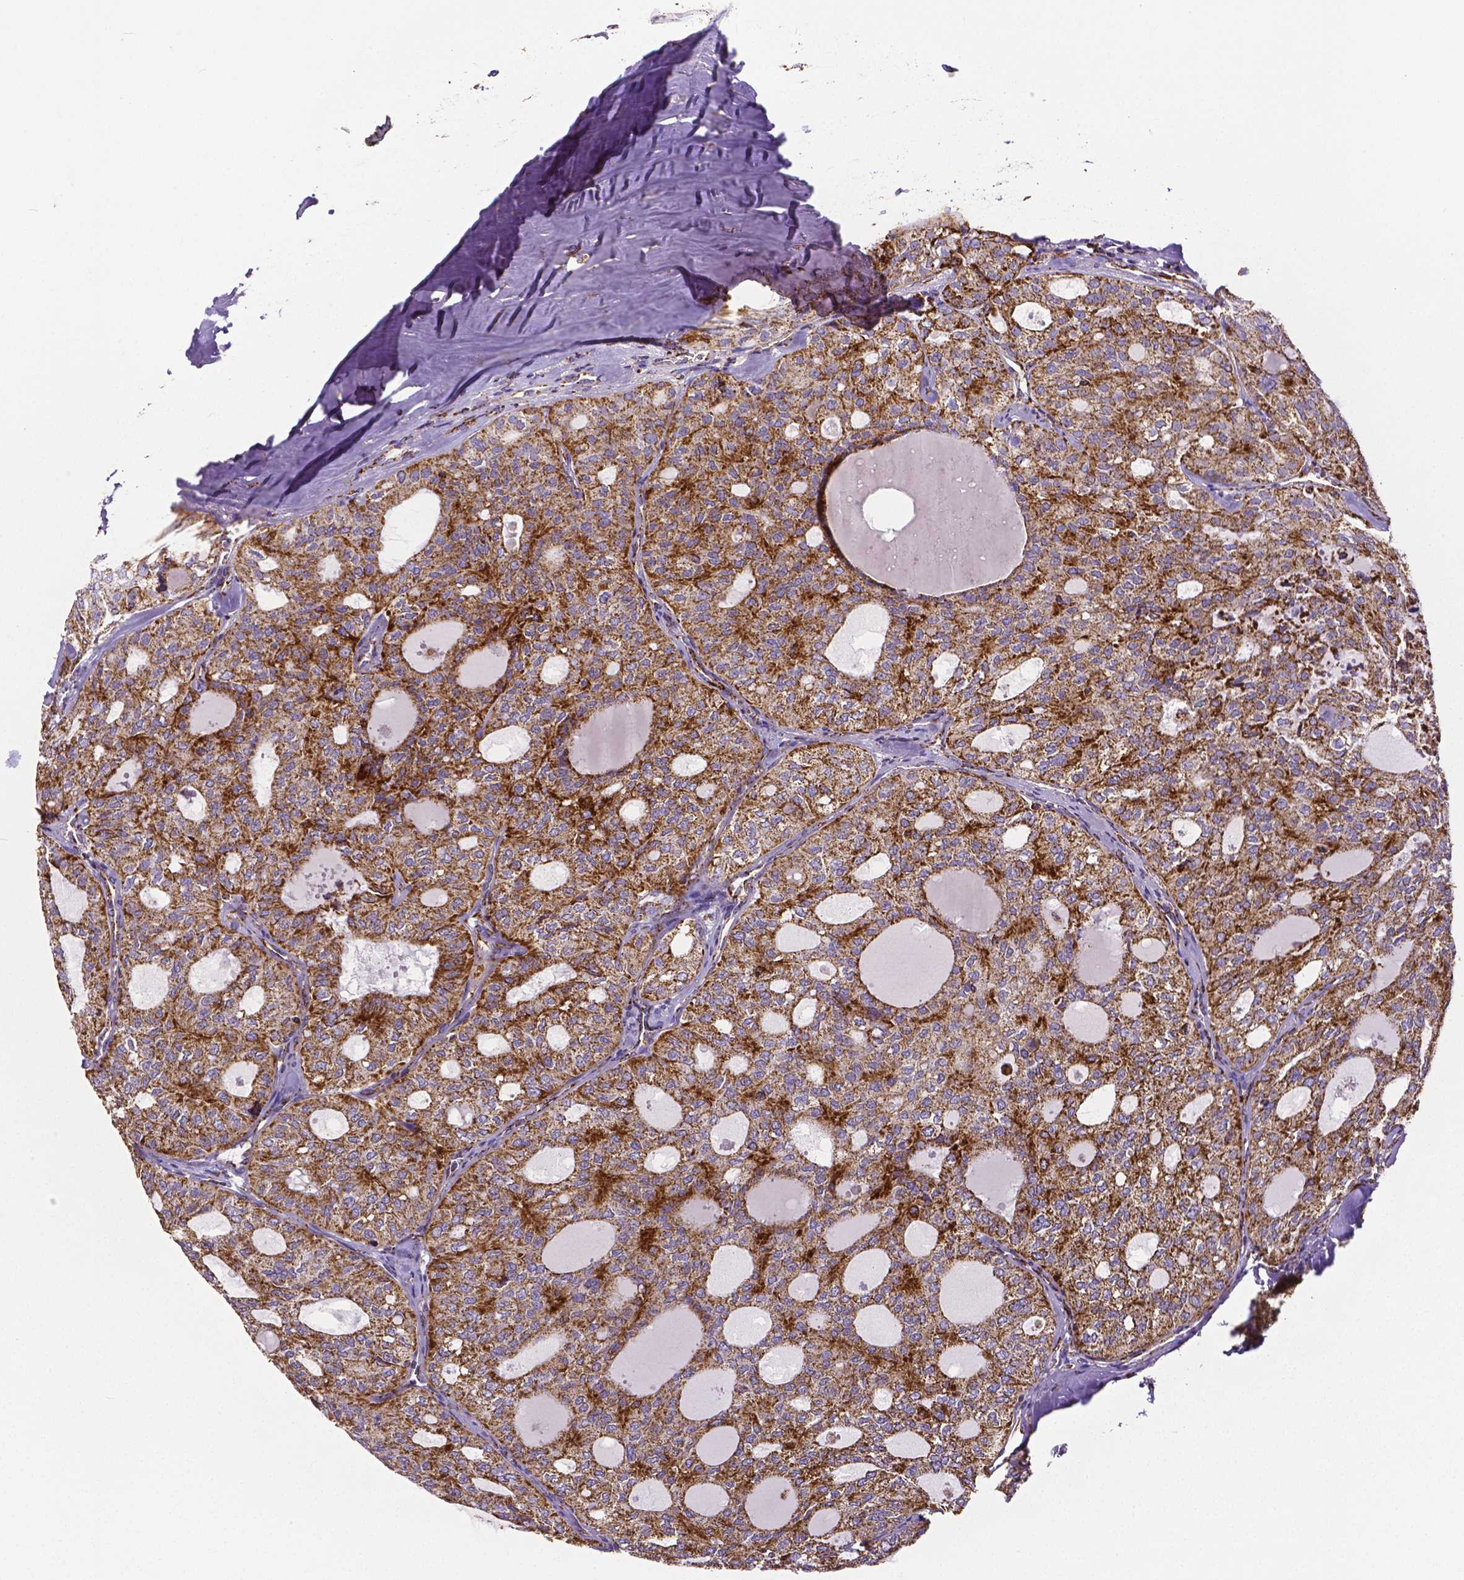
{"staining": {"intensity": "moderate", "quantity": ">75%", "location": "cytoplasmic/membranous"}, "tissue": "thyroid cancer", "cell_type": "Tumor cells", "image_type": "cancer", "snomed": [{"axis": "morphology", "description": "Follicular adenoma carcinoma, NOS"}, {"axis": "topography", "description": "Thyroid gland"}], "caption": "Immunohistochemistry of follicular adenoma carcinoma (thyroid) demonstrates medium levels of moderate cytoplasmic/membranous staining in approximately >75% of tumor cells.", "gene": "MACC1", "patient": {"sex": "male", "age": 75}}